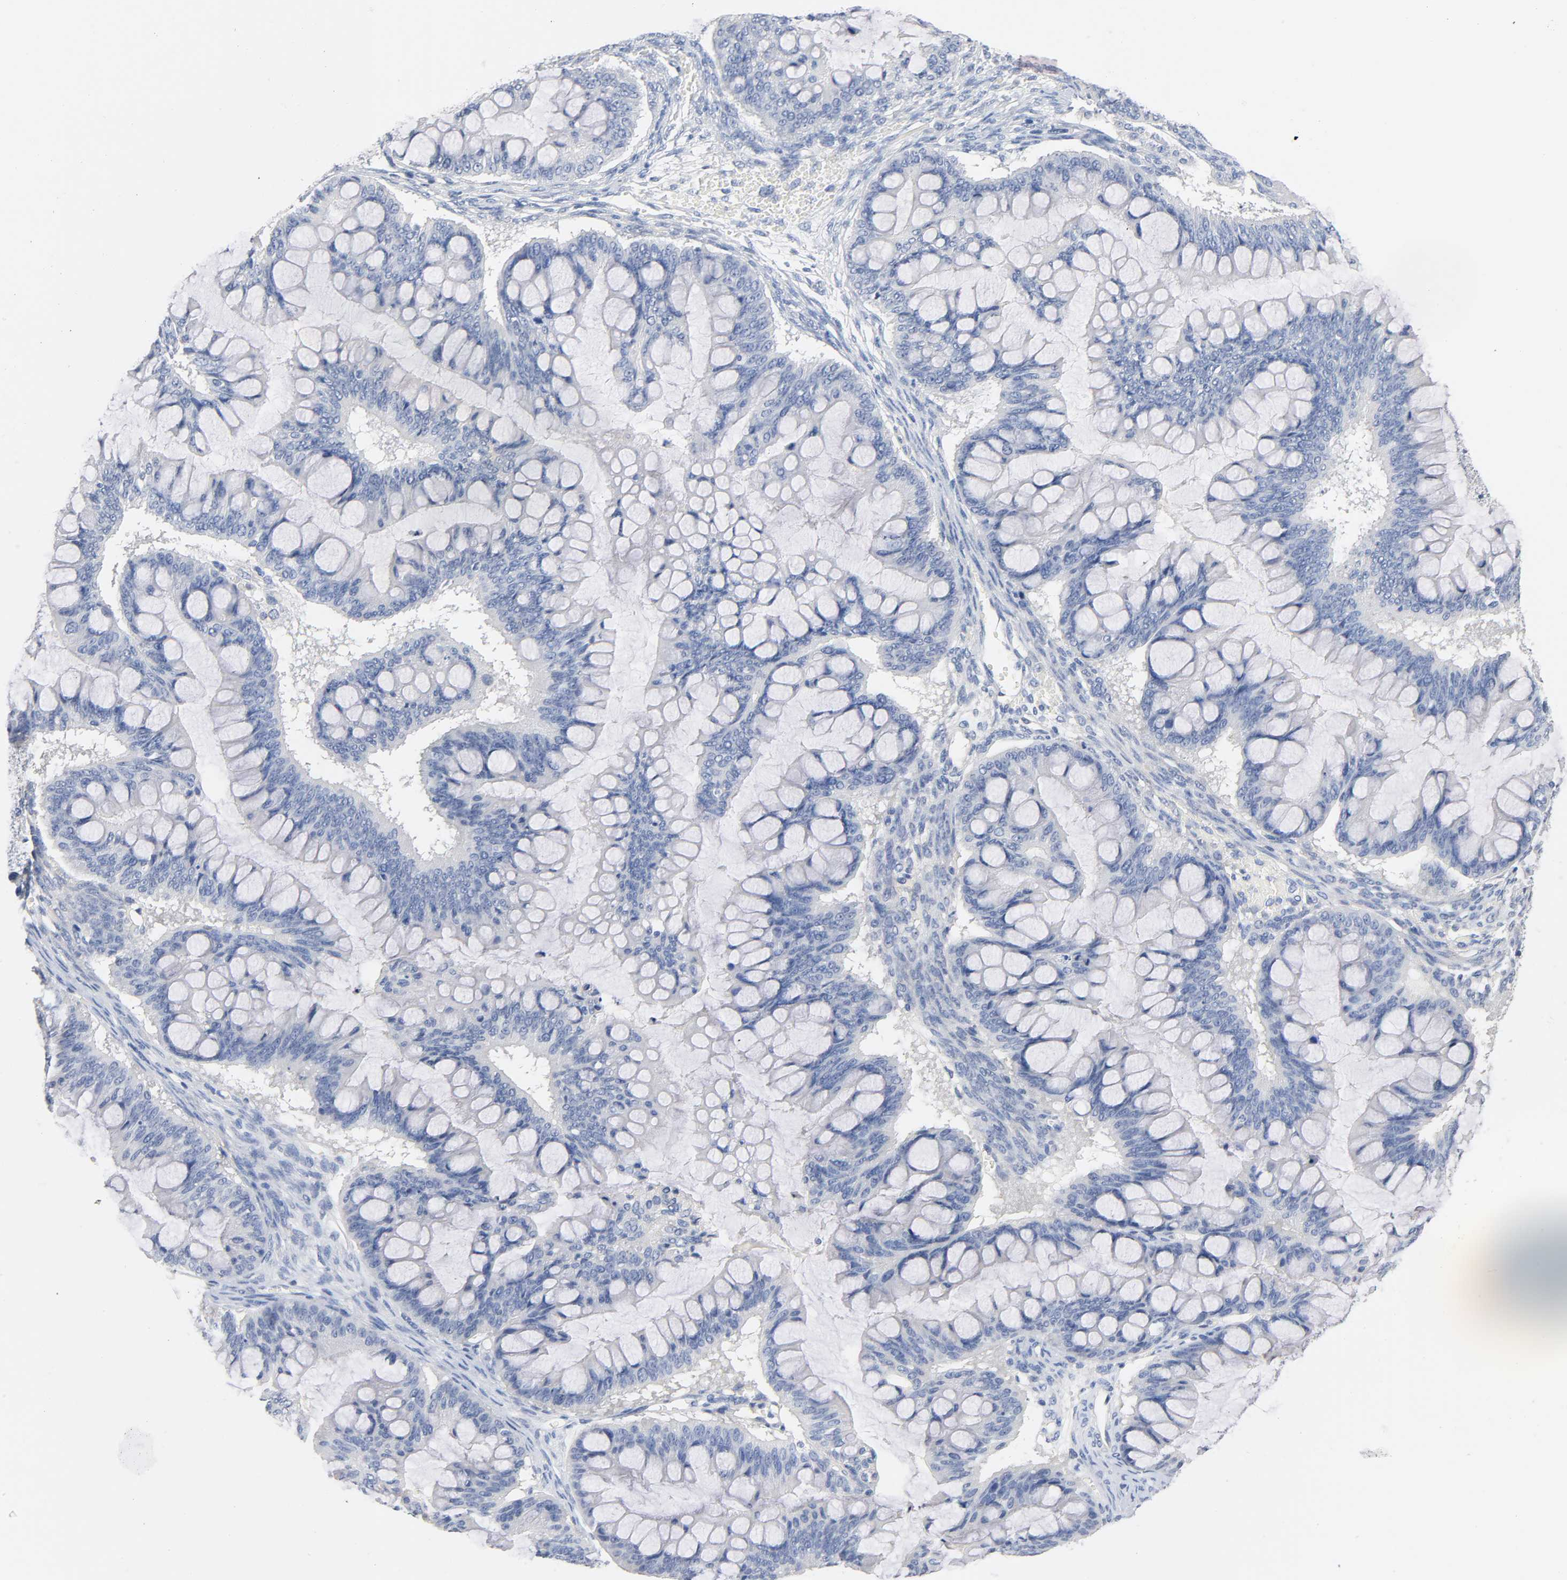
{"staining": {"intensity": "negative", "quantity": "none", "location": "none"}, "tissue": "ovarian cancer", "cell_type": "Tumor cells", "image_type": "cancer", "snomed": [{"axis": "morphology", "description": "Cystadenocarcinoma, mucinous, NOS"}, {"axis": "topography", "description": "Ovary"}], "caption": "Tumor cells show no significant protein positivity in ovarian cancer (mucinous cystadenocarcinoma).", "gene": "MALT1", "patient": {"sex": "female", "age": 73}}